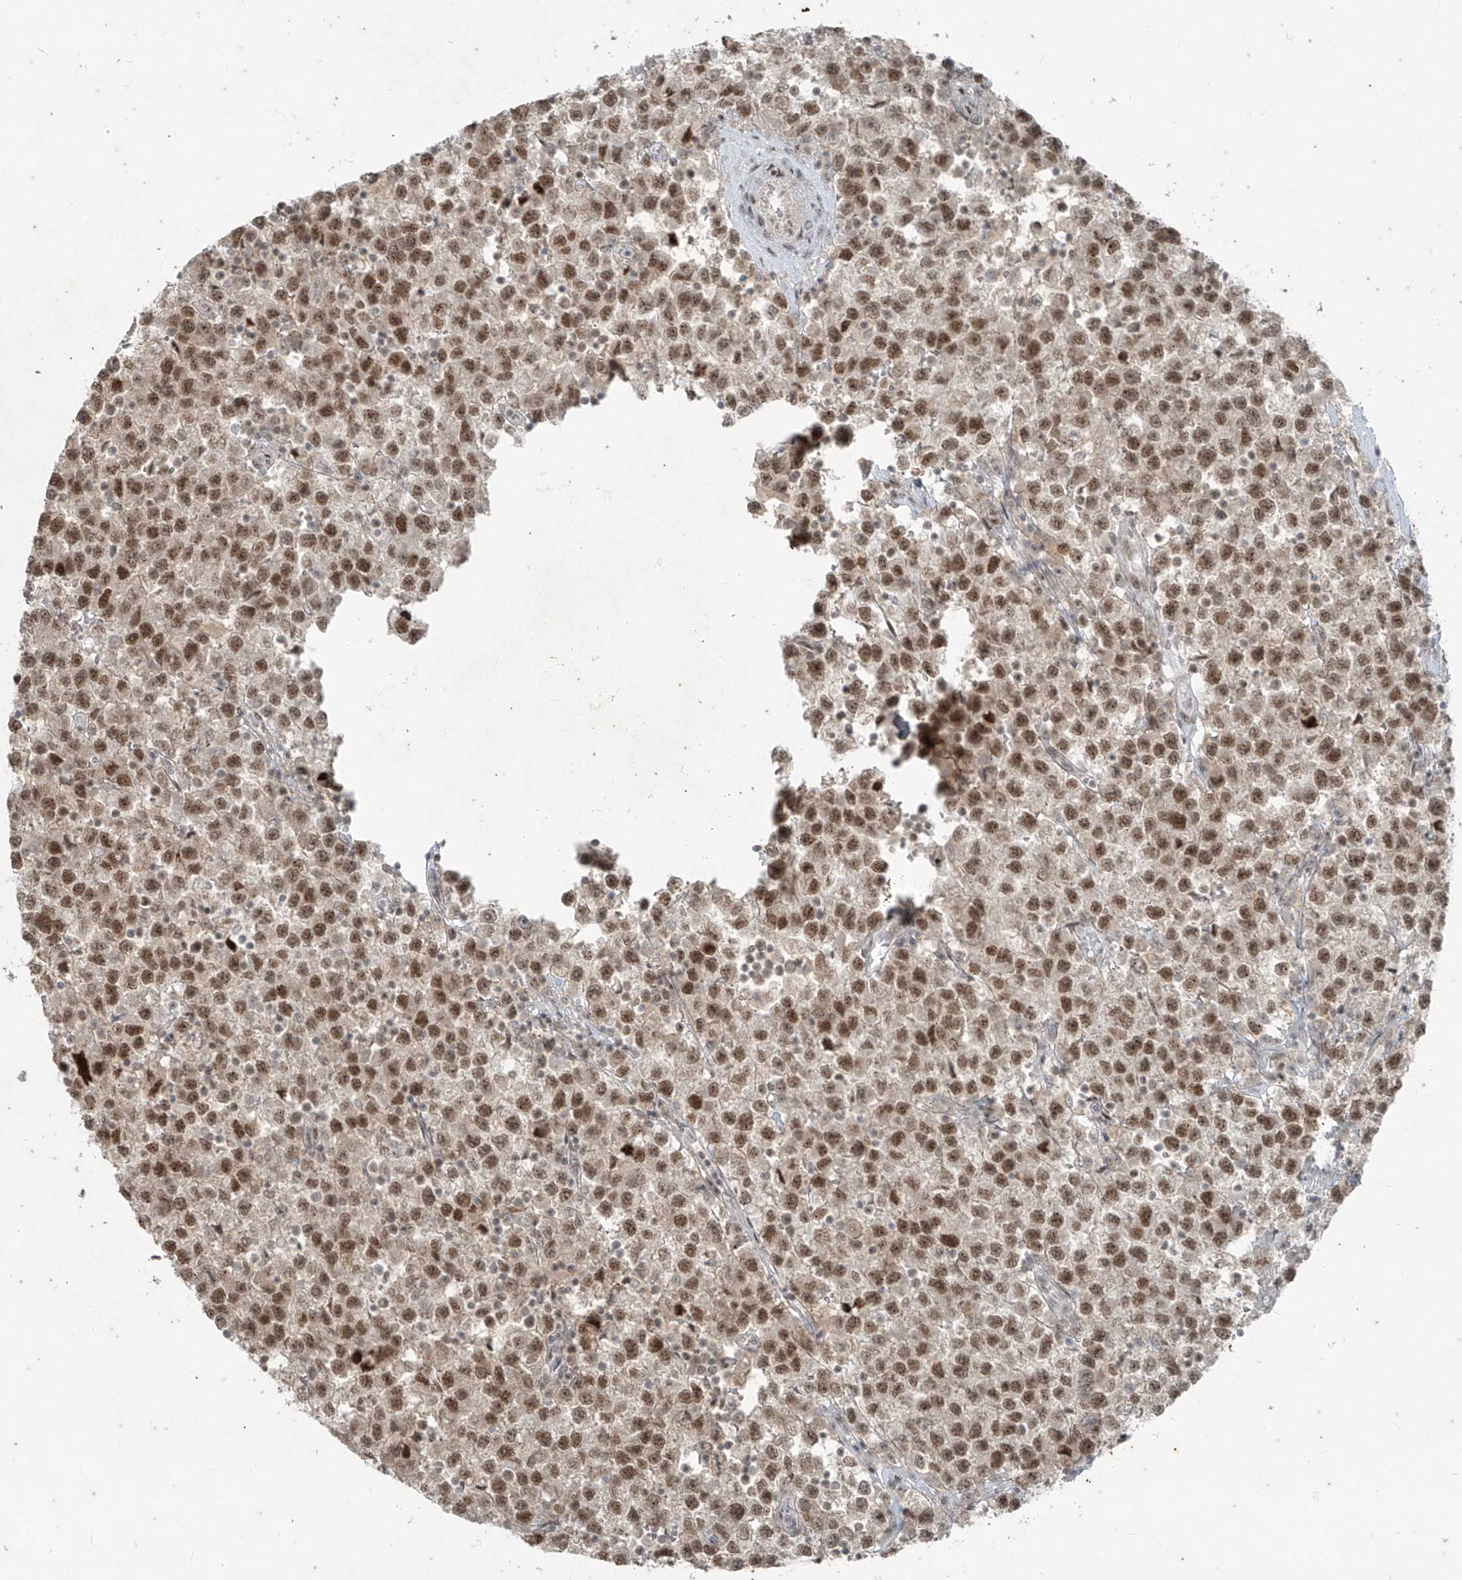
{"staining": {"intensity": "strong", "quantity": ">75%", "location": "nuclear"}, "tissue": "testis cancer", "cell_type": "Tumor cells", "image_type": "cancer", "snomed": [{"axis": "morphology", "description": "Seminoma, NOS"}, {"axis": "topography", "description": "Testis"}], "caption": "A photomicrograph of human testis cancer stained for a protein reveals strong nuclear brown staining in tumor cells.", "gene": "ZNF354B", "patient": {"sex": "male", "age": 22}}